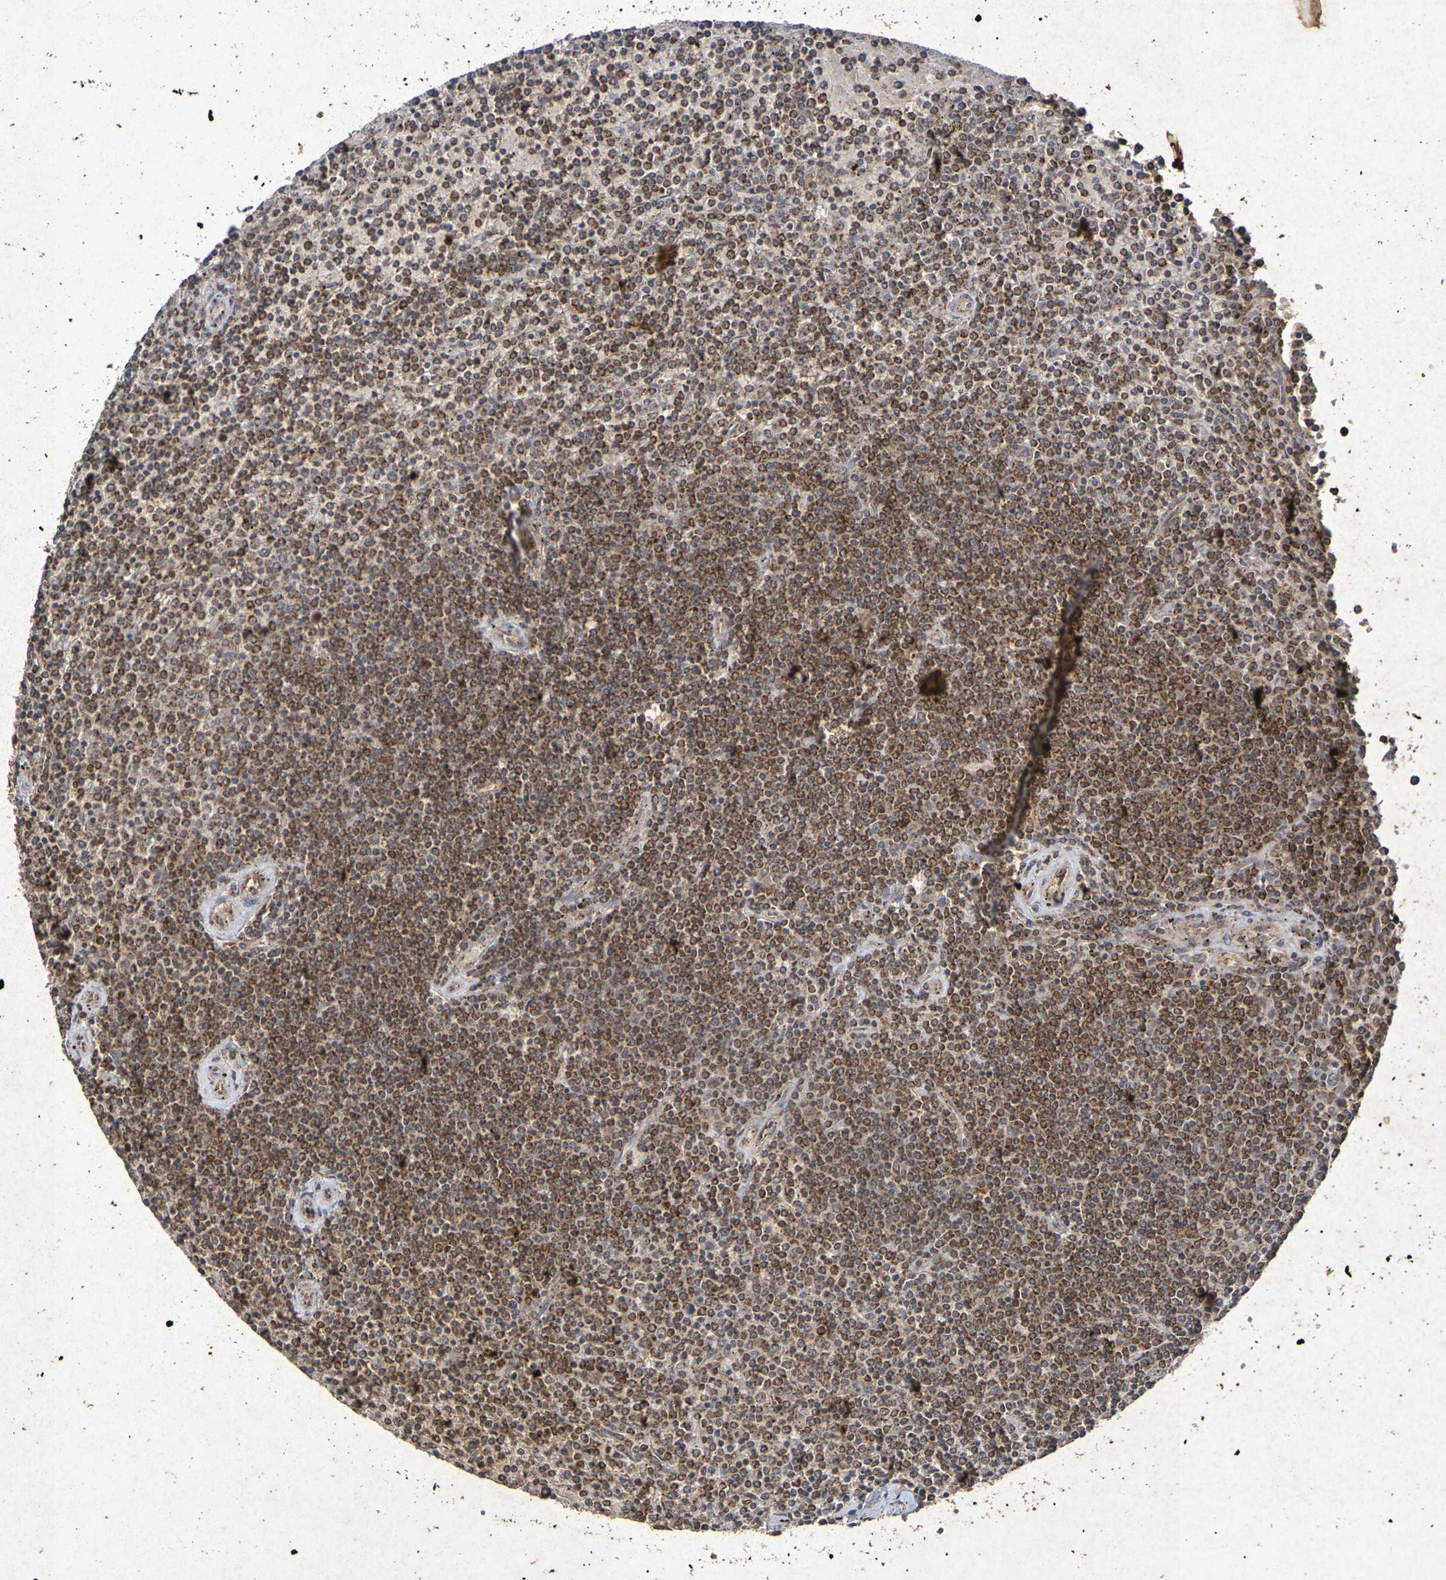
{"staining": {"intensity": "moderate", "quantity": ">75%", "location": "cytoplasmic/membranous"}, "tissue": "lymphoma", "cell_type": "Tumor cells", "image_type": "cancer", "snomed": [{"axis": "morphology", "description": "Malignant lymphoma, non-Hodgkin's type, Low grade"}, {"axis": "topography", "description": "Spleen"}], "caption": "Immunohistochemistry (IHC) (DAB) staining of low-grade malignant lymphoma, non-Hodgkin's type demonstrates moderate cytoplasmic/membranous protein expression in about >75% of tumor cells. (IHC, brightfield microscopy, high magnification).", "gene": "GUCY1A2", "patient": {"sex": "female", "age": 77}}